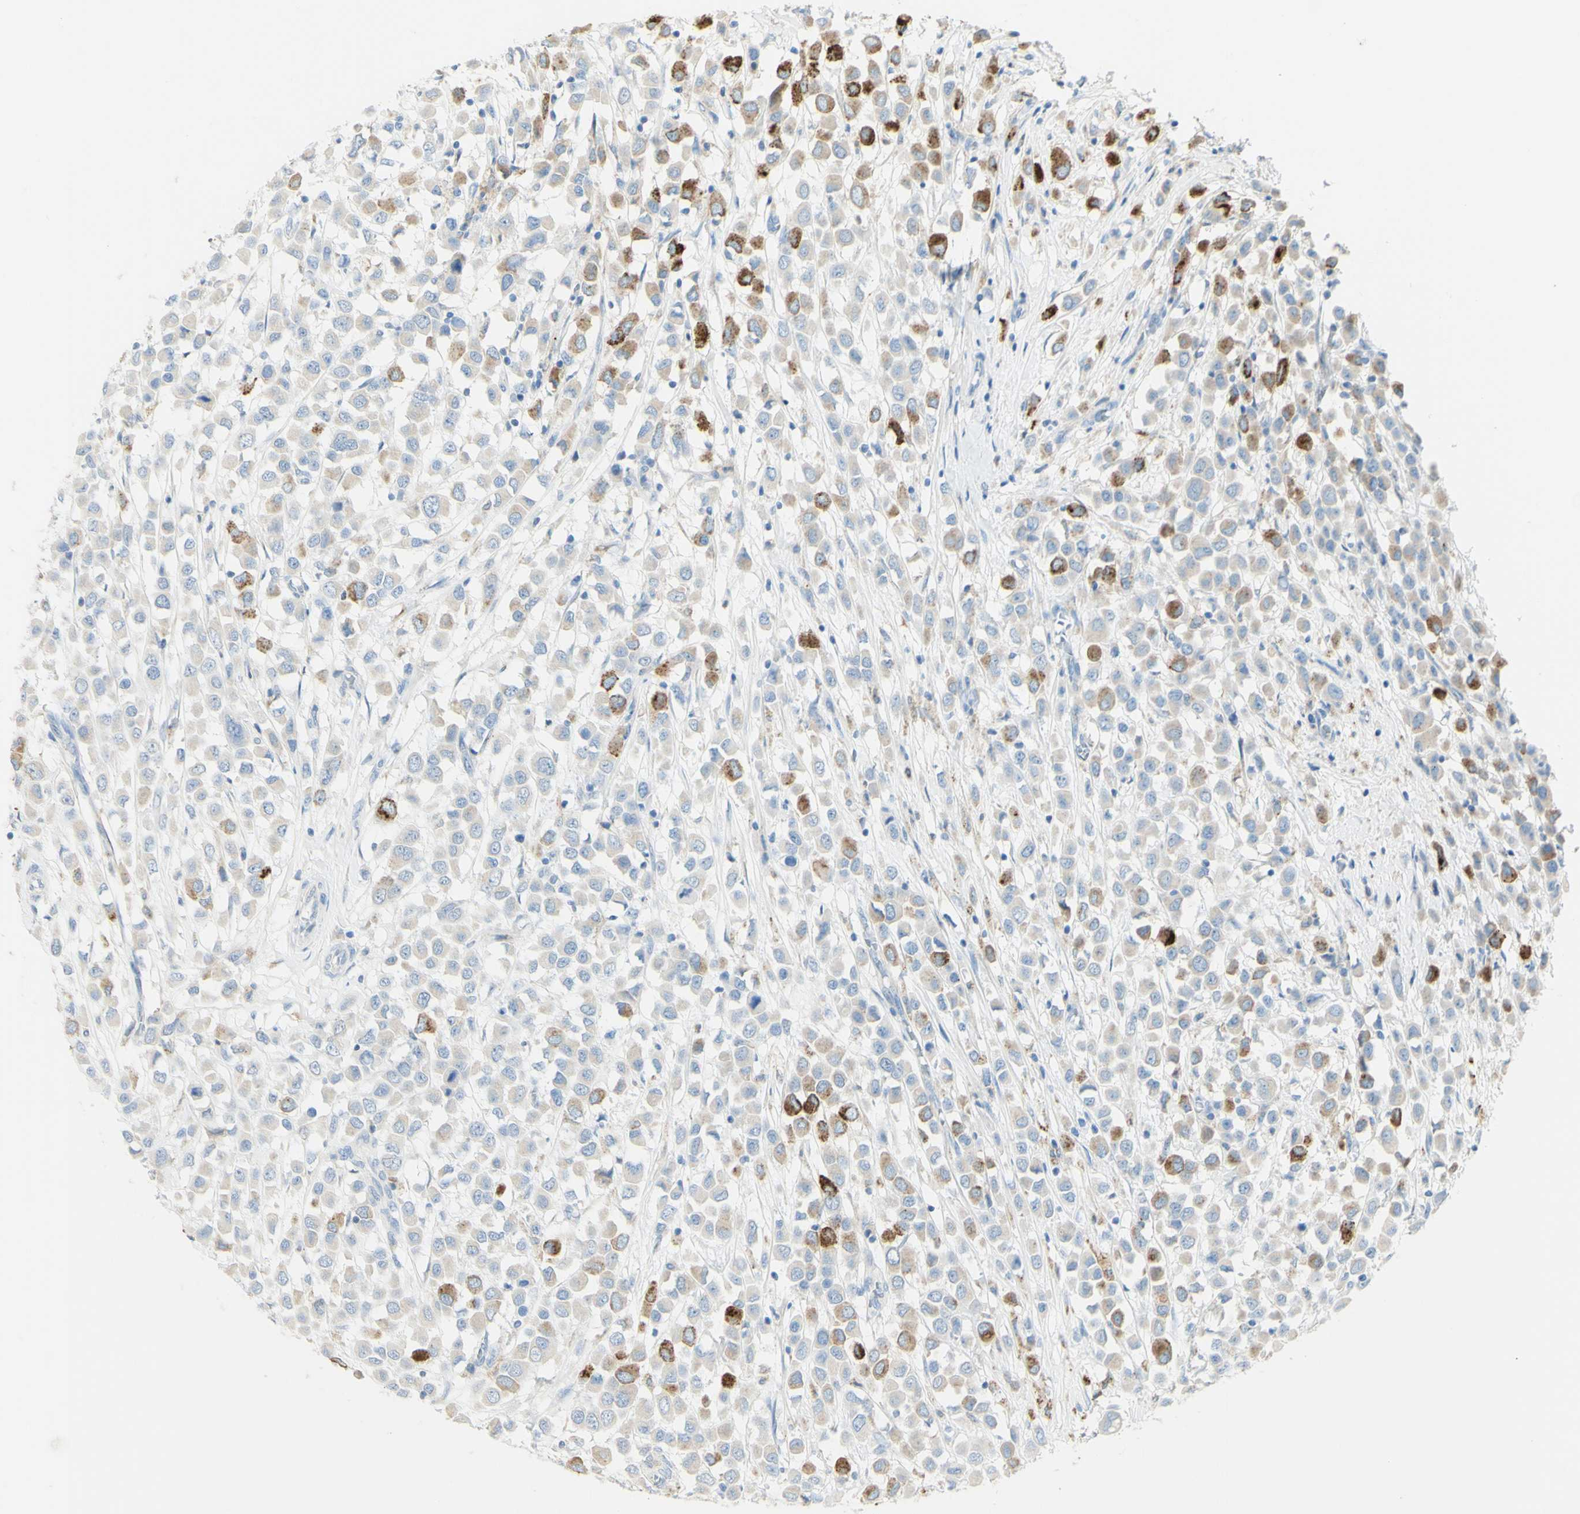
{"staining": {"intensity": "strong", "quantity": "<25%", "location": "cytoplasmic/membranous"}, "tissue": "breast cancer", "cell_type": "Tumor cells", "image_type": "cancer", "snomed": [{"axis": "morphology", "description": "Duct carcinoma"}, {"axis": "topography", "description": "Breast"}], "caption": "Protein staining of breast cancer (infiltrating ductal carcinoma) tissue shows strong cytoplasmic/membranous positivity in about <25% of tumor cells. (Brightfield microscopy of DAB IHC at high magnification).", "gene": "TSPAN1", "patient": {"sex": "female", "age": 61}}